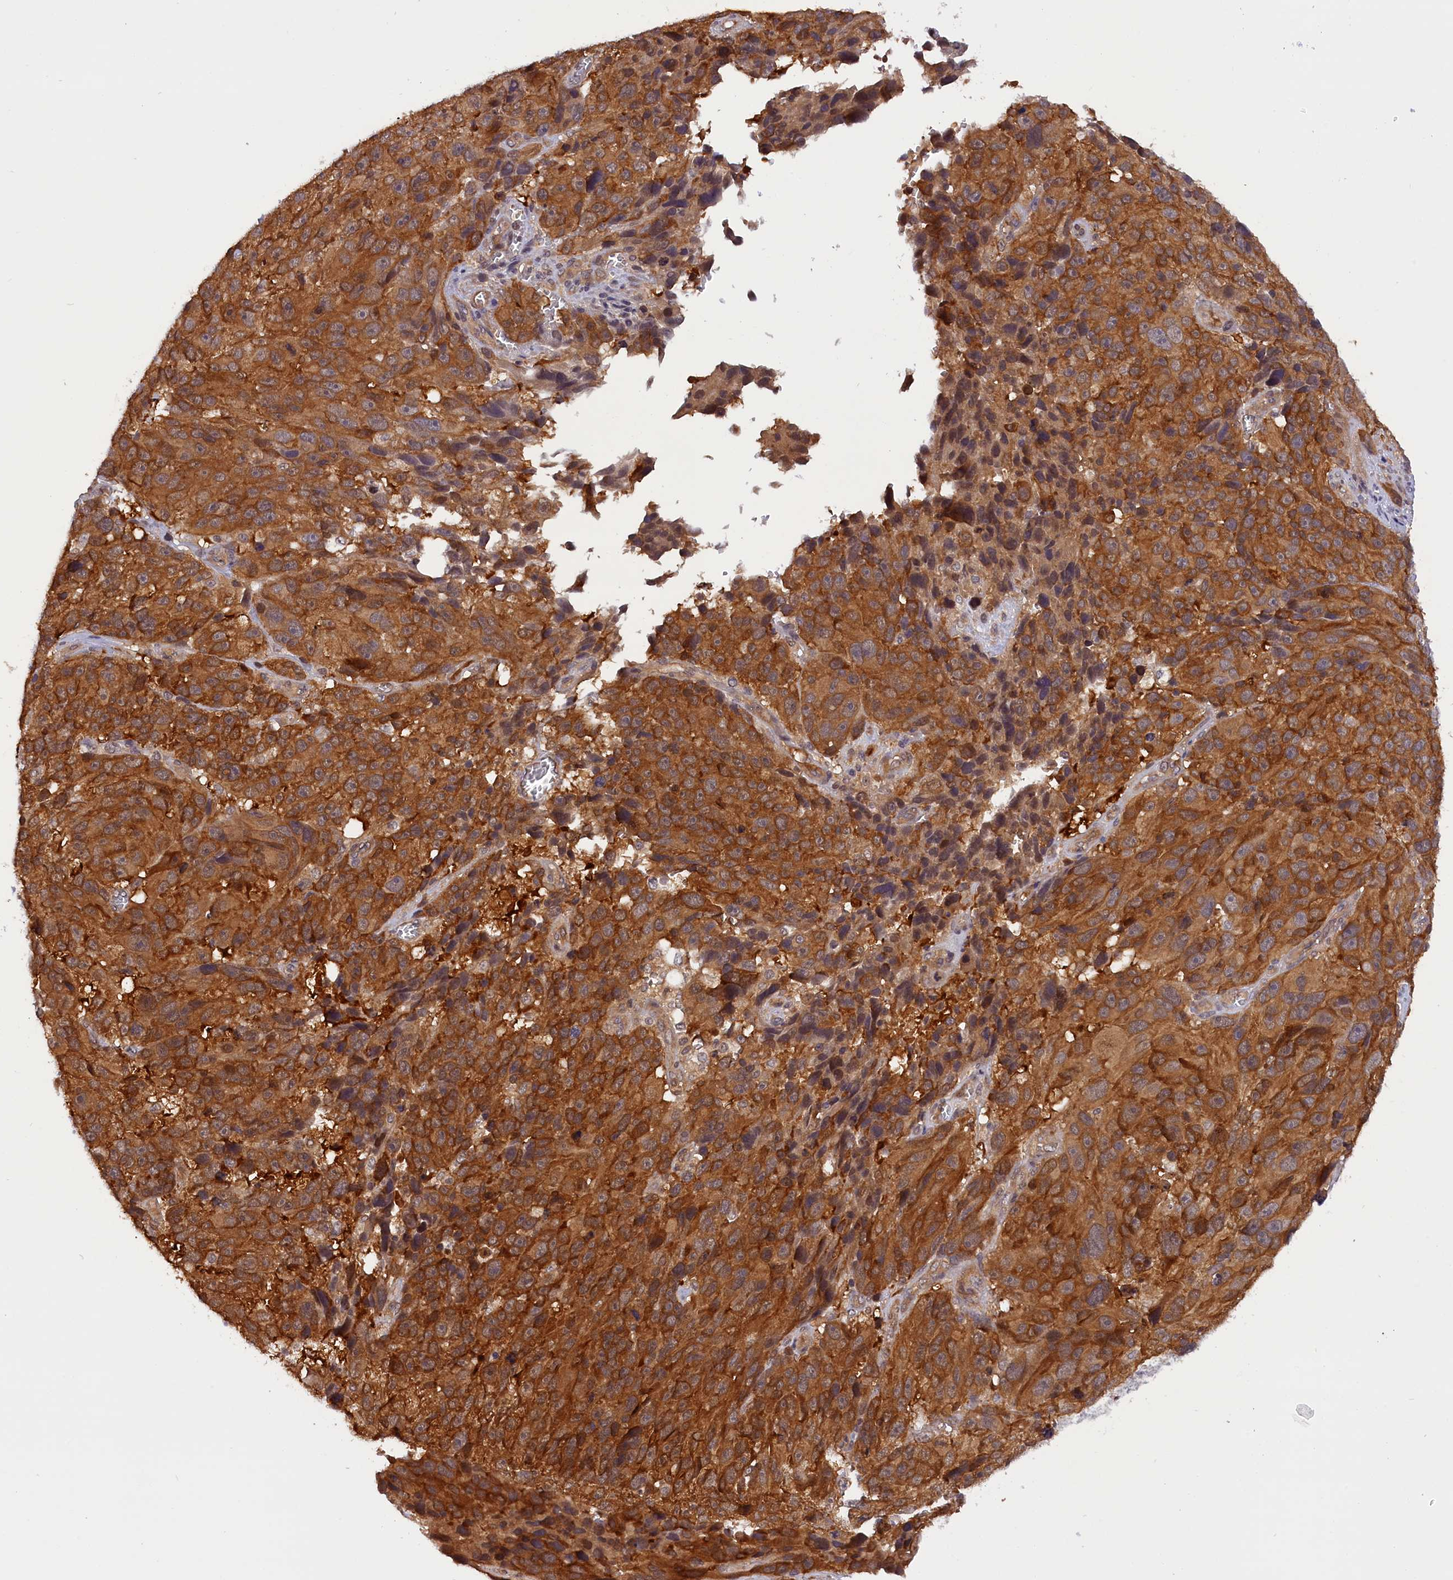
{"staining": {"intensity": "moderate", "quantity": ">75%", "location": "cytoplasmic/membranous"}, "tissue": "melanoma", "cell_type": "Tumor cells", "image_type": "cancer", "snomed": [{"axis": "morphology", "description": "Malignant melanoma, NOS"}, {"axis": "topography", "description": "Skin"}], "caption": "This micrograph demonstrates immunohistochemistry (IHC) staining of human malignant melanoma, with medium moderate cytoplasmic/membranous expression in about >75% of tumor cells.", "gene": "TBCB", "patient": {"sex": "male", "age": 84}}